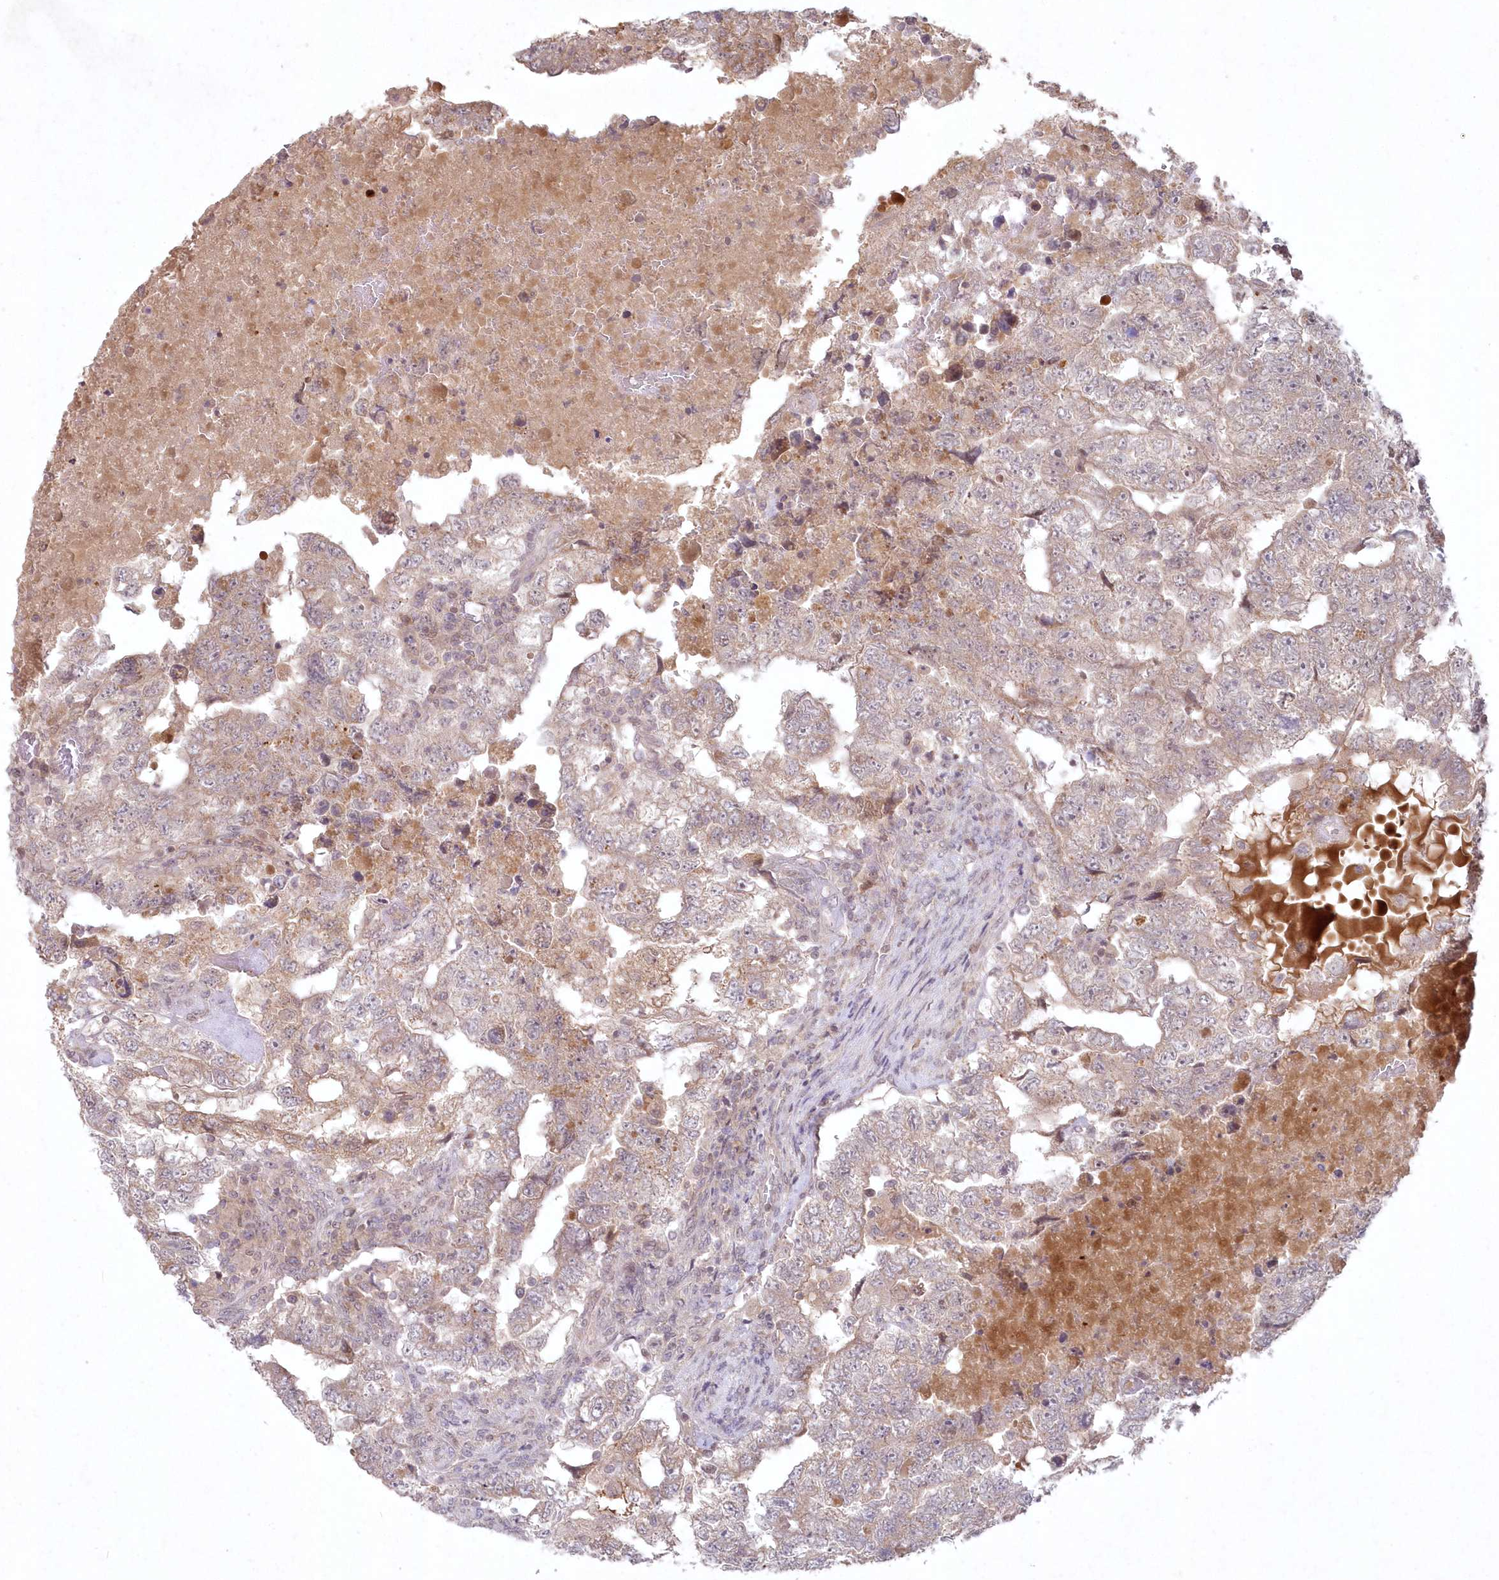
{"staining": {"intensity": "weak", "quantity": "<25%", "location": "cytoplasmic/membranous"}, "tissue": "testis cancer", "cell_type": "Tumor cells", "image_type": "cancer", "snomed": [{"axis": "morphology", "description": "Carcinoma, Embryonal, NOS"}, {"axis": "topography", "description": "Testis"}], "caption": "Human testis cancer stained for a protein using IHC exhibits no staining in tumor cells.", "gene": "ASCC1", "patient": {"sex": "male", "age": 36}}